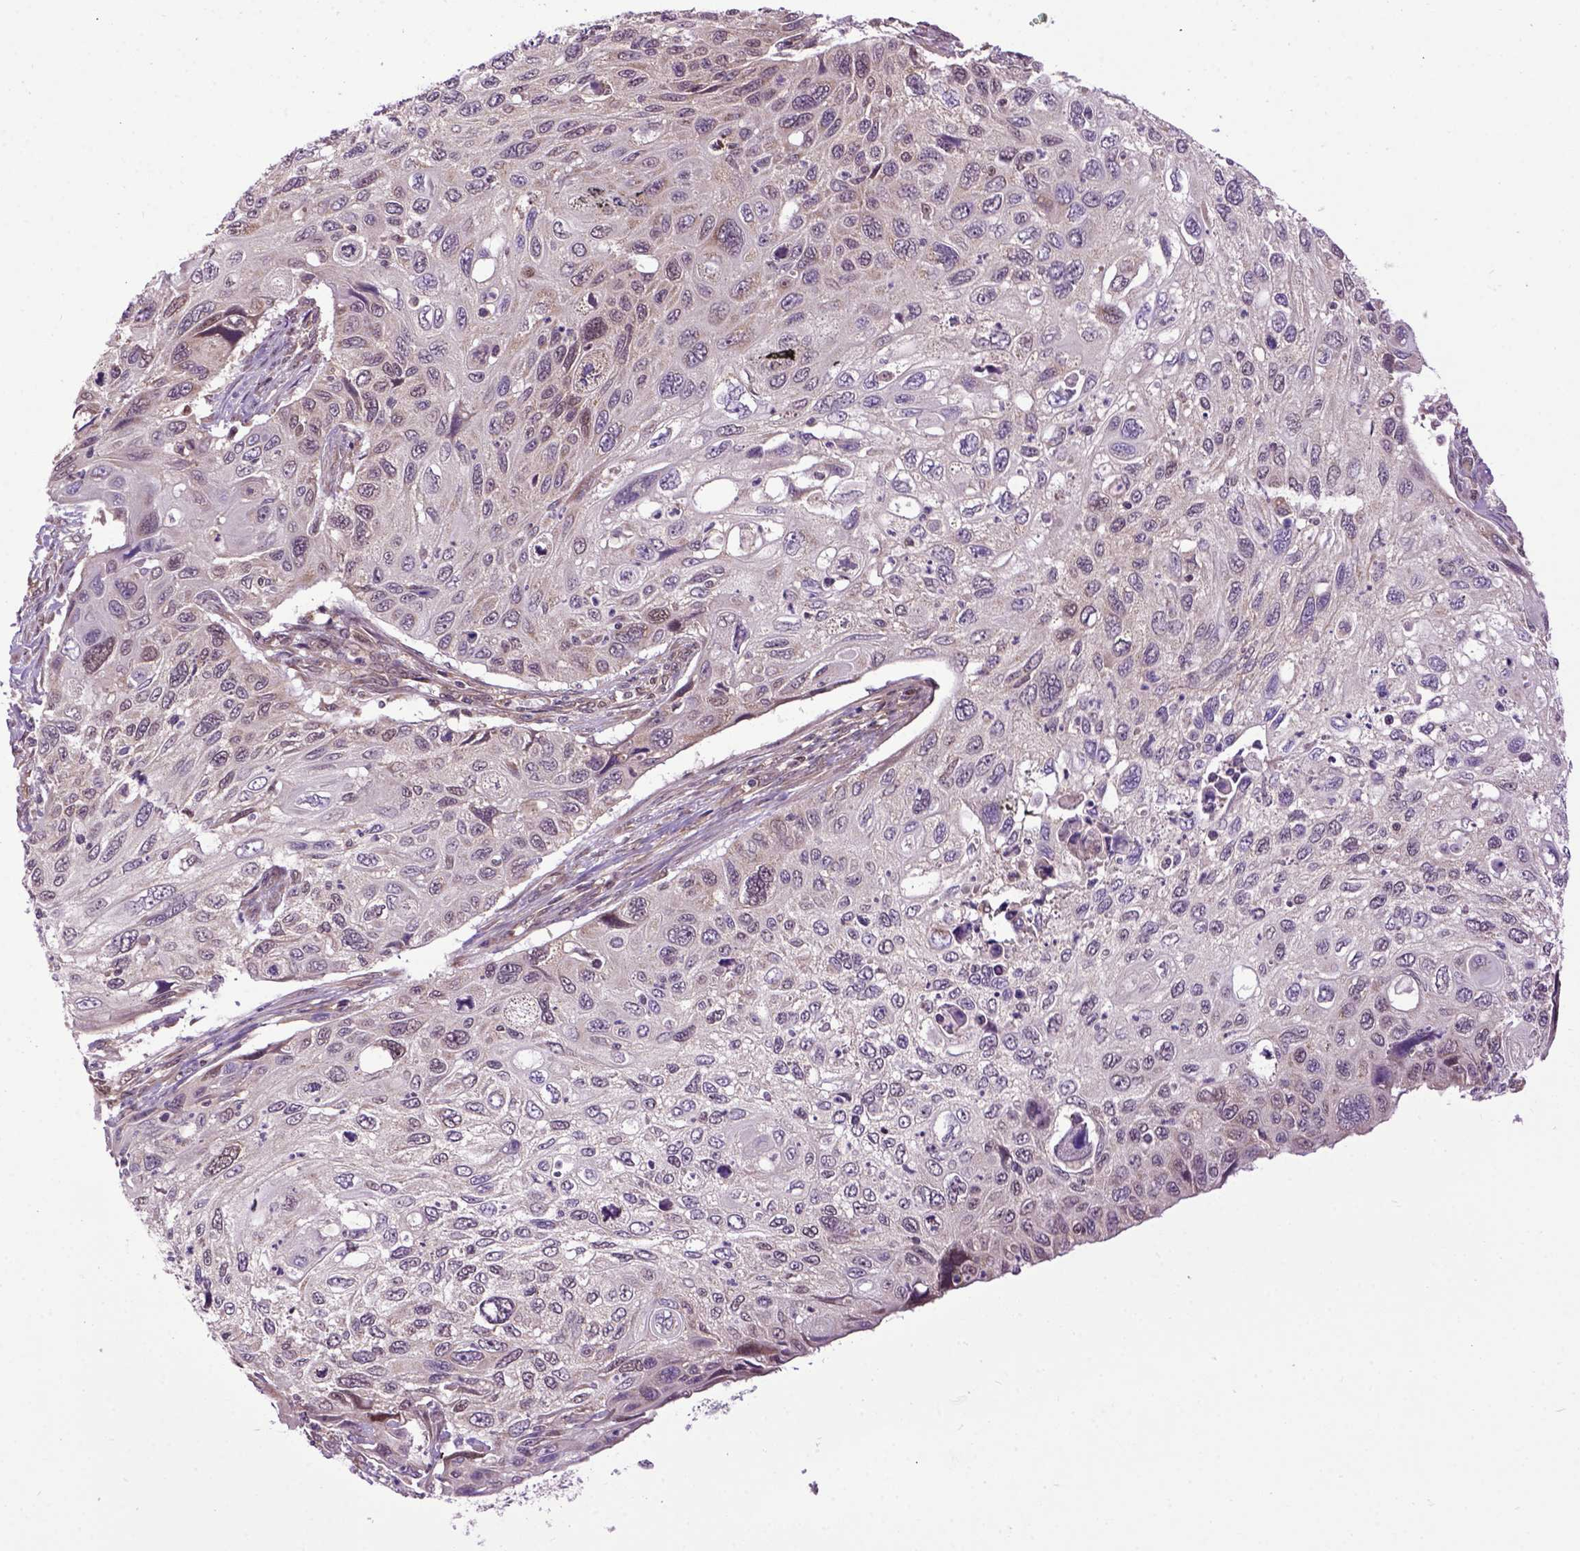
{"staining": {"intensity": "weak", "quantity": ">75%", "location": "cytoplasmic/membranous,nuclear"}, "tissue": "cervical cancer", "cell_type": "Tumor cells", "image_type": "cancer", "snomed": [{"axis": "morphology", "description": "Squamous cell carcinoma, NOS"}, {"axis": "topography", "description": "Cervix"}], "caption": "Weak cytoplasmic/membranous and nuclear expression is present in approximately >75% of tumor cells in cervical squamous cell carcinoma. Using DAB (3,3'-diaminobenzidine) (brown) and hematoxylin (blue) stains, captured at high magnification using brightfield microscopy.", "gene": "WDR48", "patient": {"sex": "female", "age": 70}}